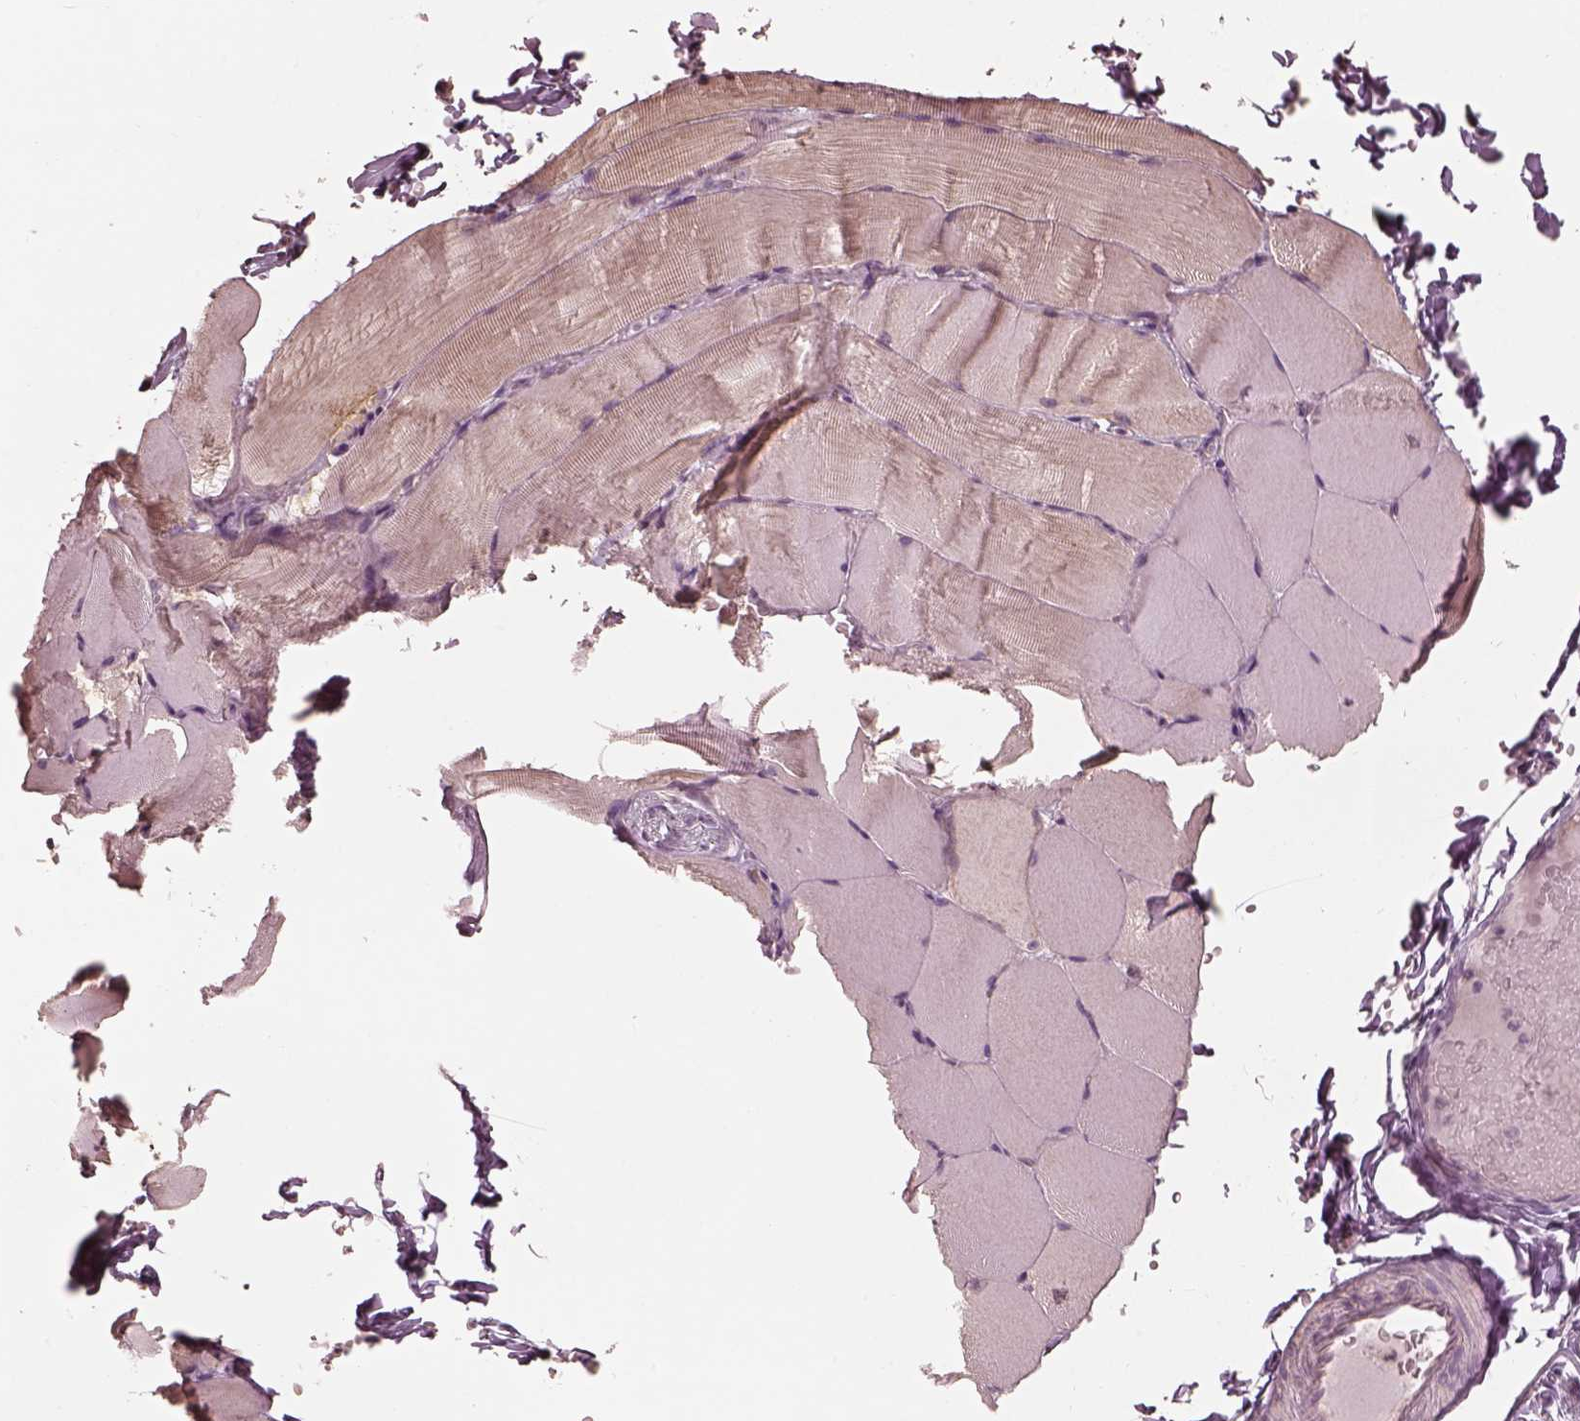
{"staining": {"intensity": "negative", "quantity": "none", "location": "none"}, "tissue": "skeletal muscle", "cell_type": "Myocytes", "image_type": "normal", "snomed": [{"axis": "morphology", "description": "Normal tissue, NOS"}, {"axis": "topography", "description": "Skeletal muscle"}], "caption": "A photomicrograph of skeletal muscle stained for a protein exhibits no brown staining in myocytes.", "gene": "PRKACG", "patient": {"sex": "female", "age": 37}}